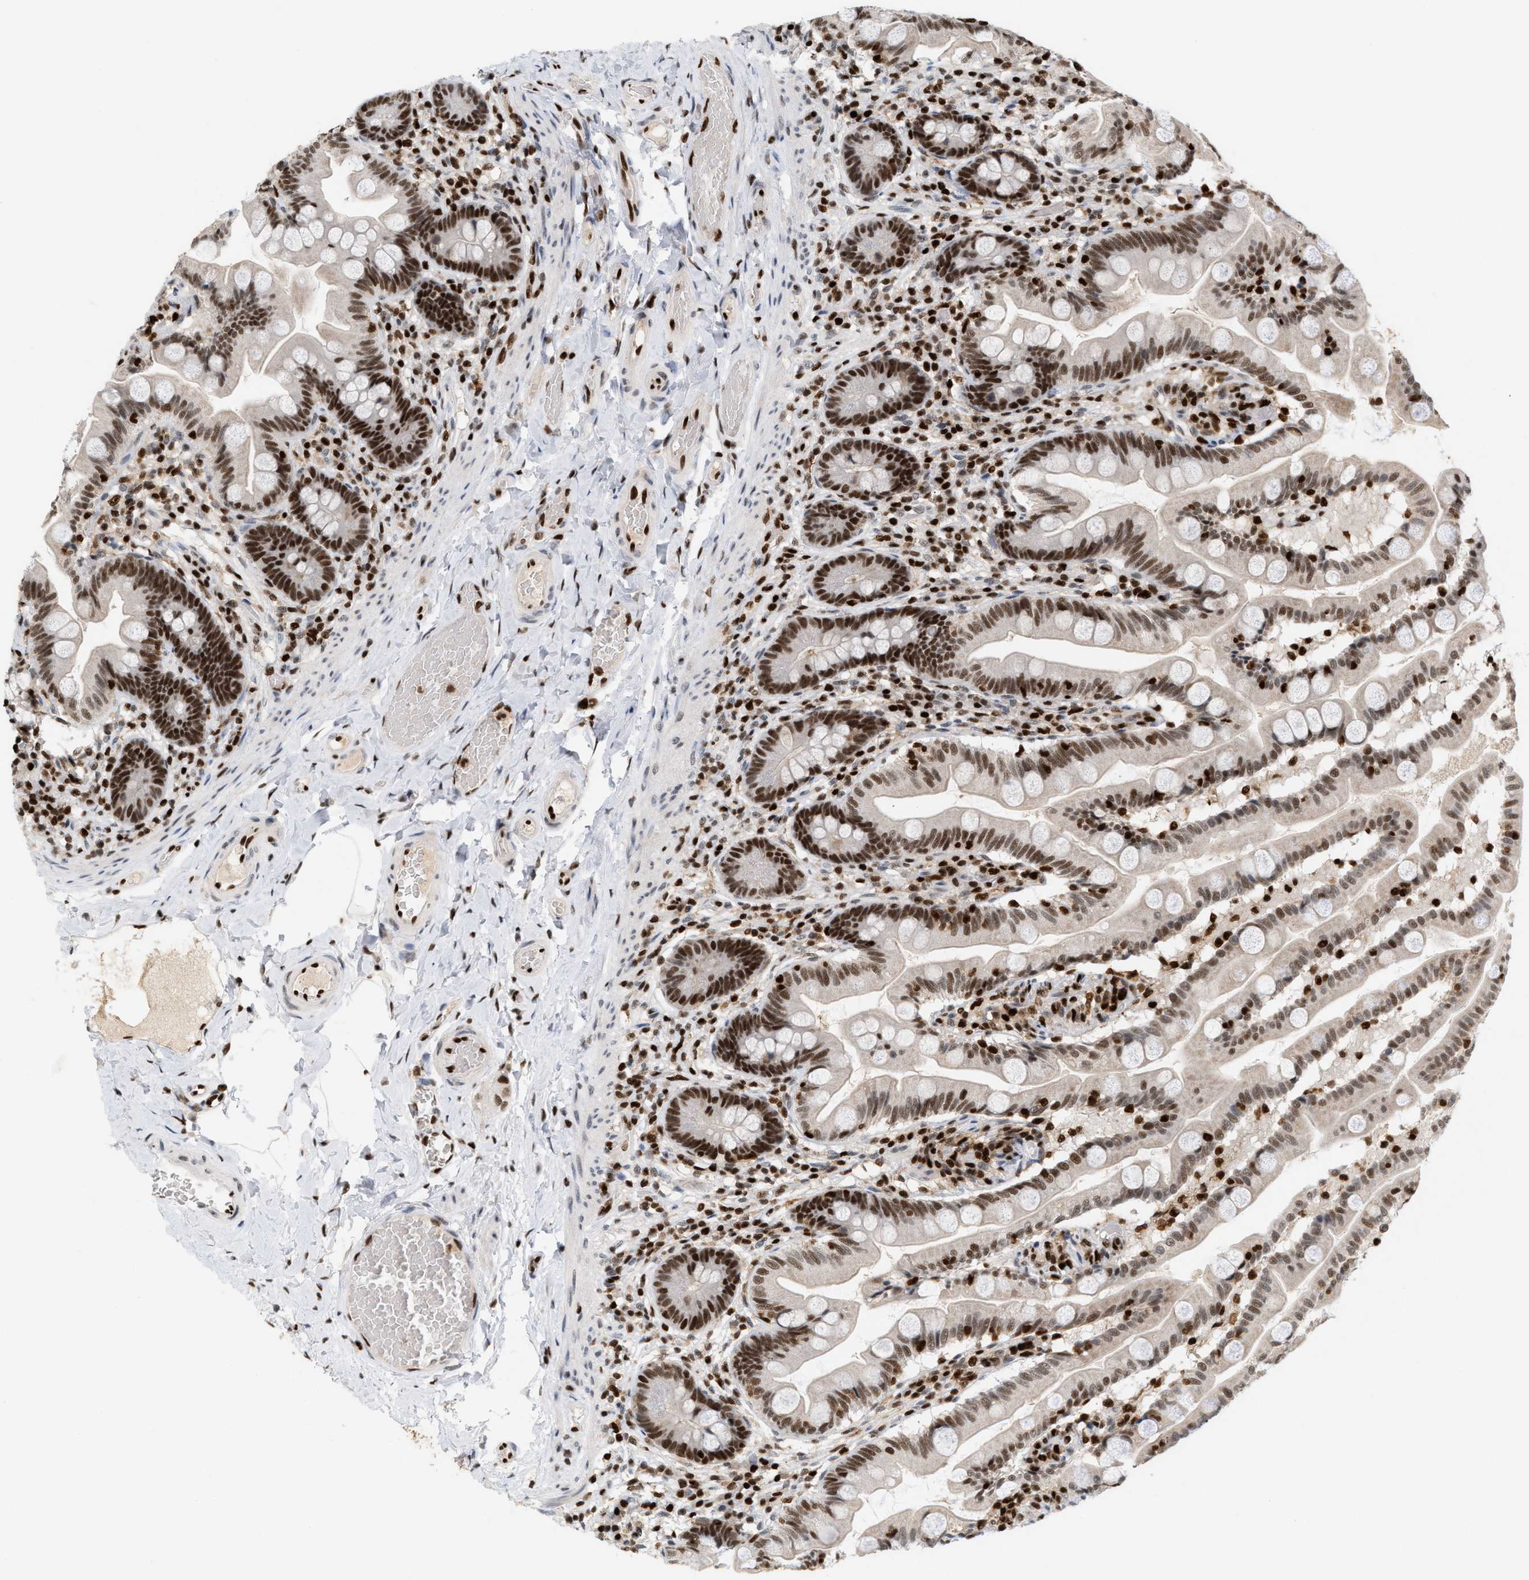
{"staining": {"intensity": "strong", "quantity": ">75%", "location": "nuclear"}, "tissue": "small intestine", "cell_type": "Glandular cells", "image_type": "normal", "snomed": [{"axis": "morphology", "description": "Normal tissue, NOS"}, {"axis": "topography", "description": "Small intestine"}], "caption": "DAB immunohistochemical staining of normal small intestine reveals strong nuclear protein expression in approximately >75% of glandular cells.", "gene": "C17orf49", "patient": {"sex": "female", "age": 56}}